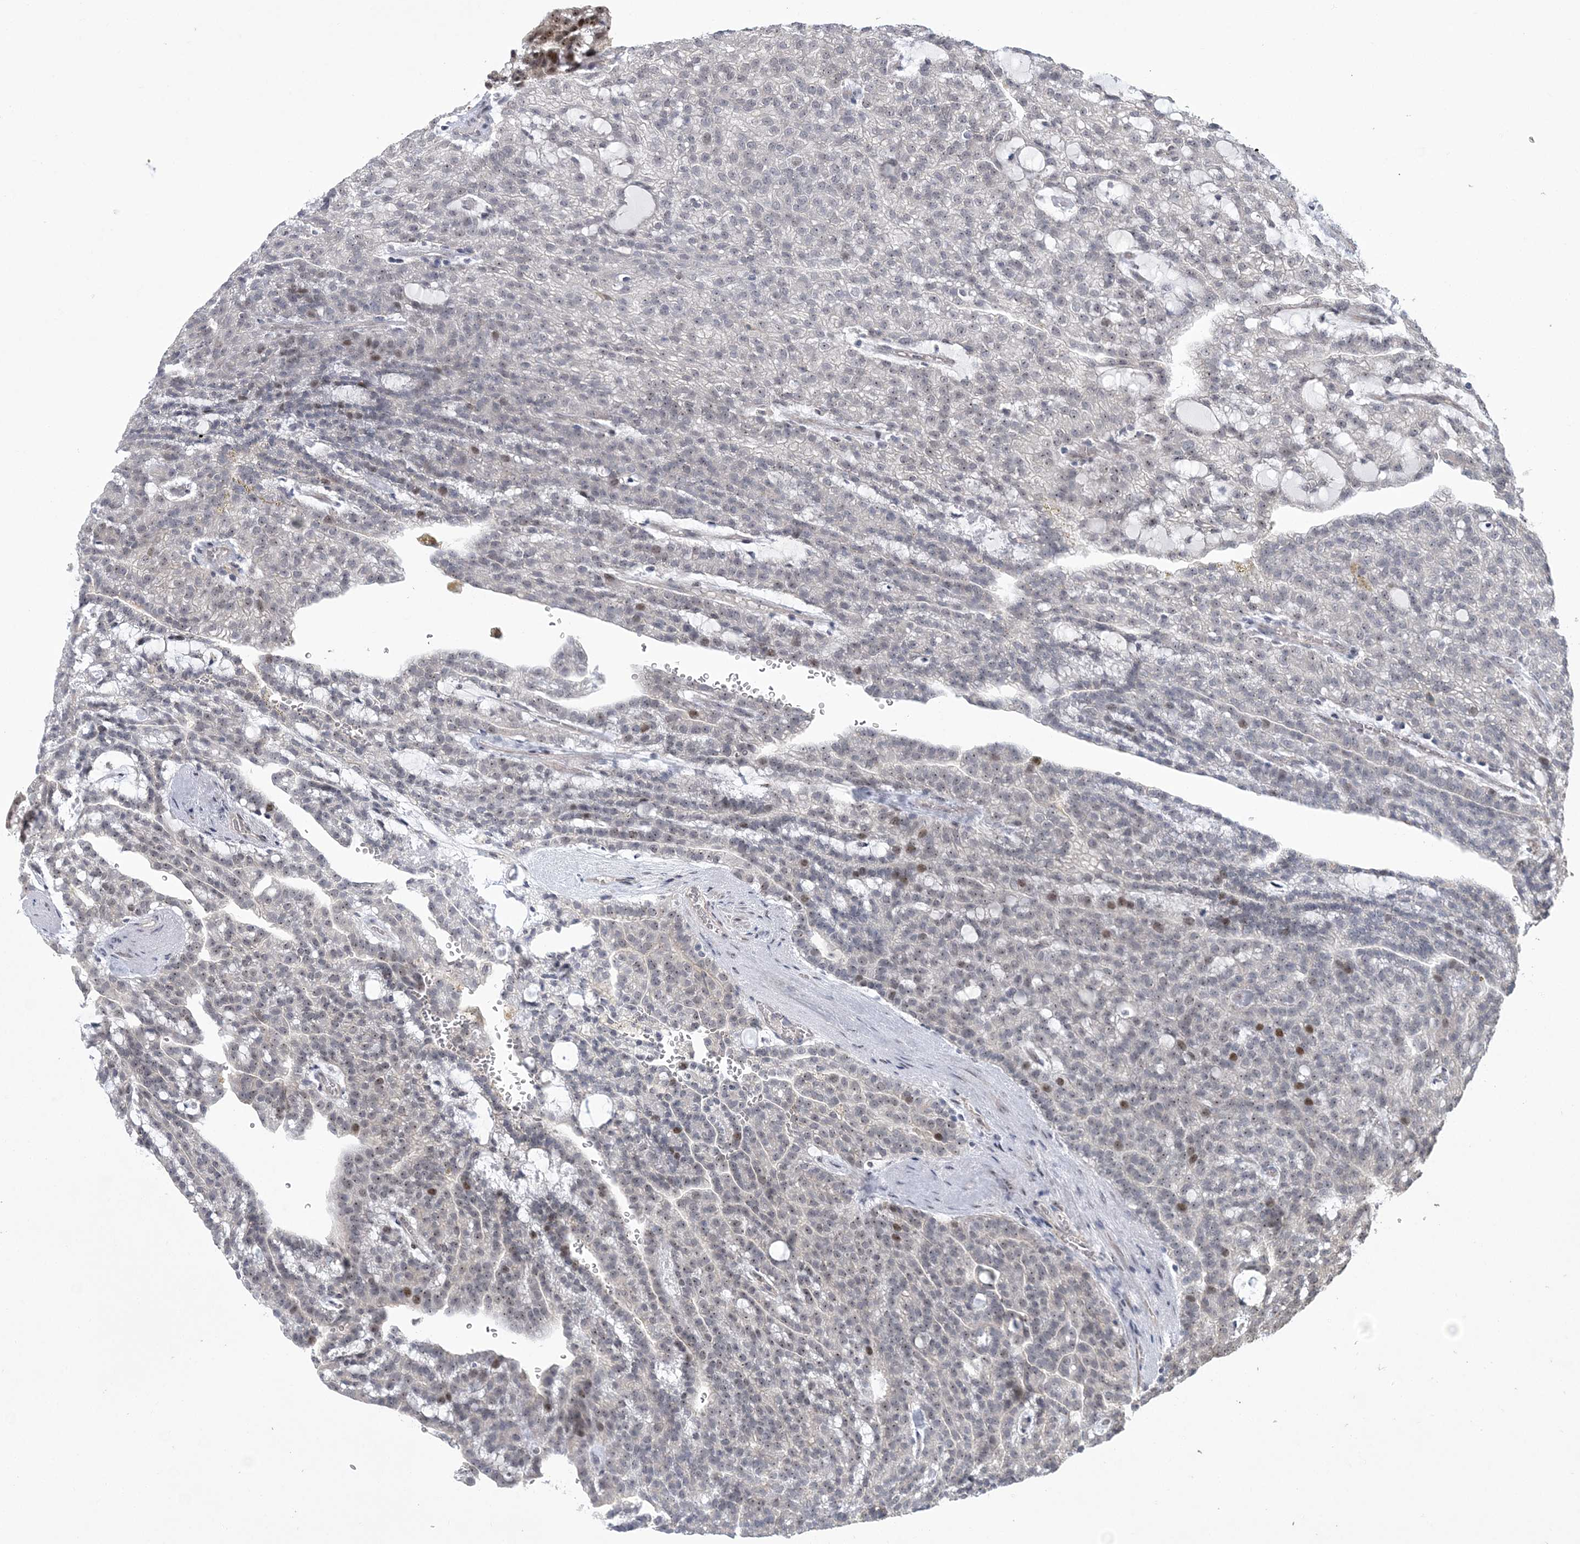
{"staining": {"intensity": "moderate", "quantity": "<25%", "location": "nuclear"}, "tissue": "renal cancer", "cell_type": "Tumor cells", "image_type": "cancer", "snomed": [{"axis": "morphology", "description": "Adenocarcinoma, NOS"}, {"axis": "topography", "description": "Kidney"}], "caption": "A brown stain labels moderate nuclear staining of a protein in adenocarcinoma (renal) tumor cells.", "gene": "HOMEZ", "patient": {"sex": "male", "age": 63}}